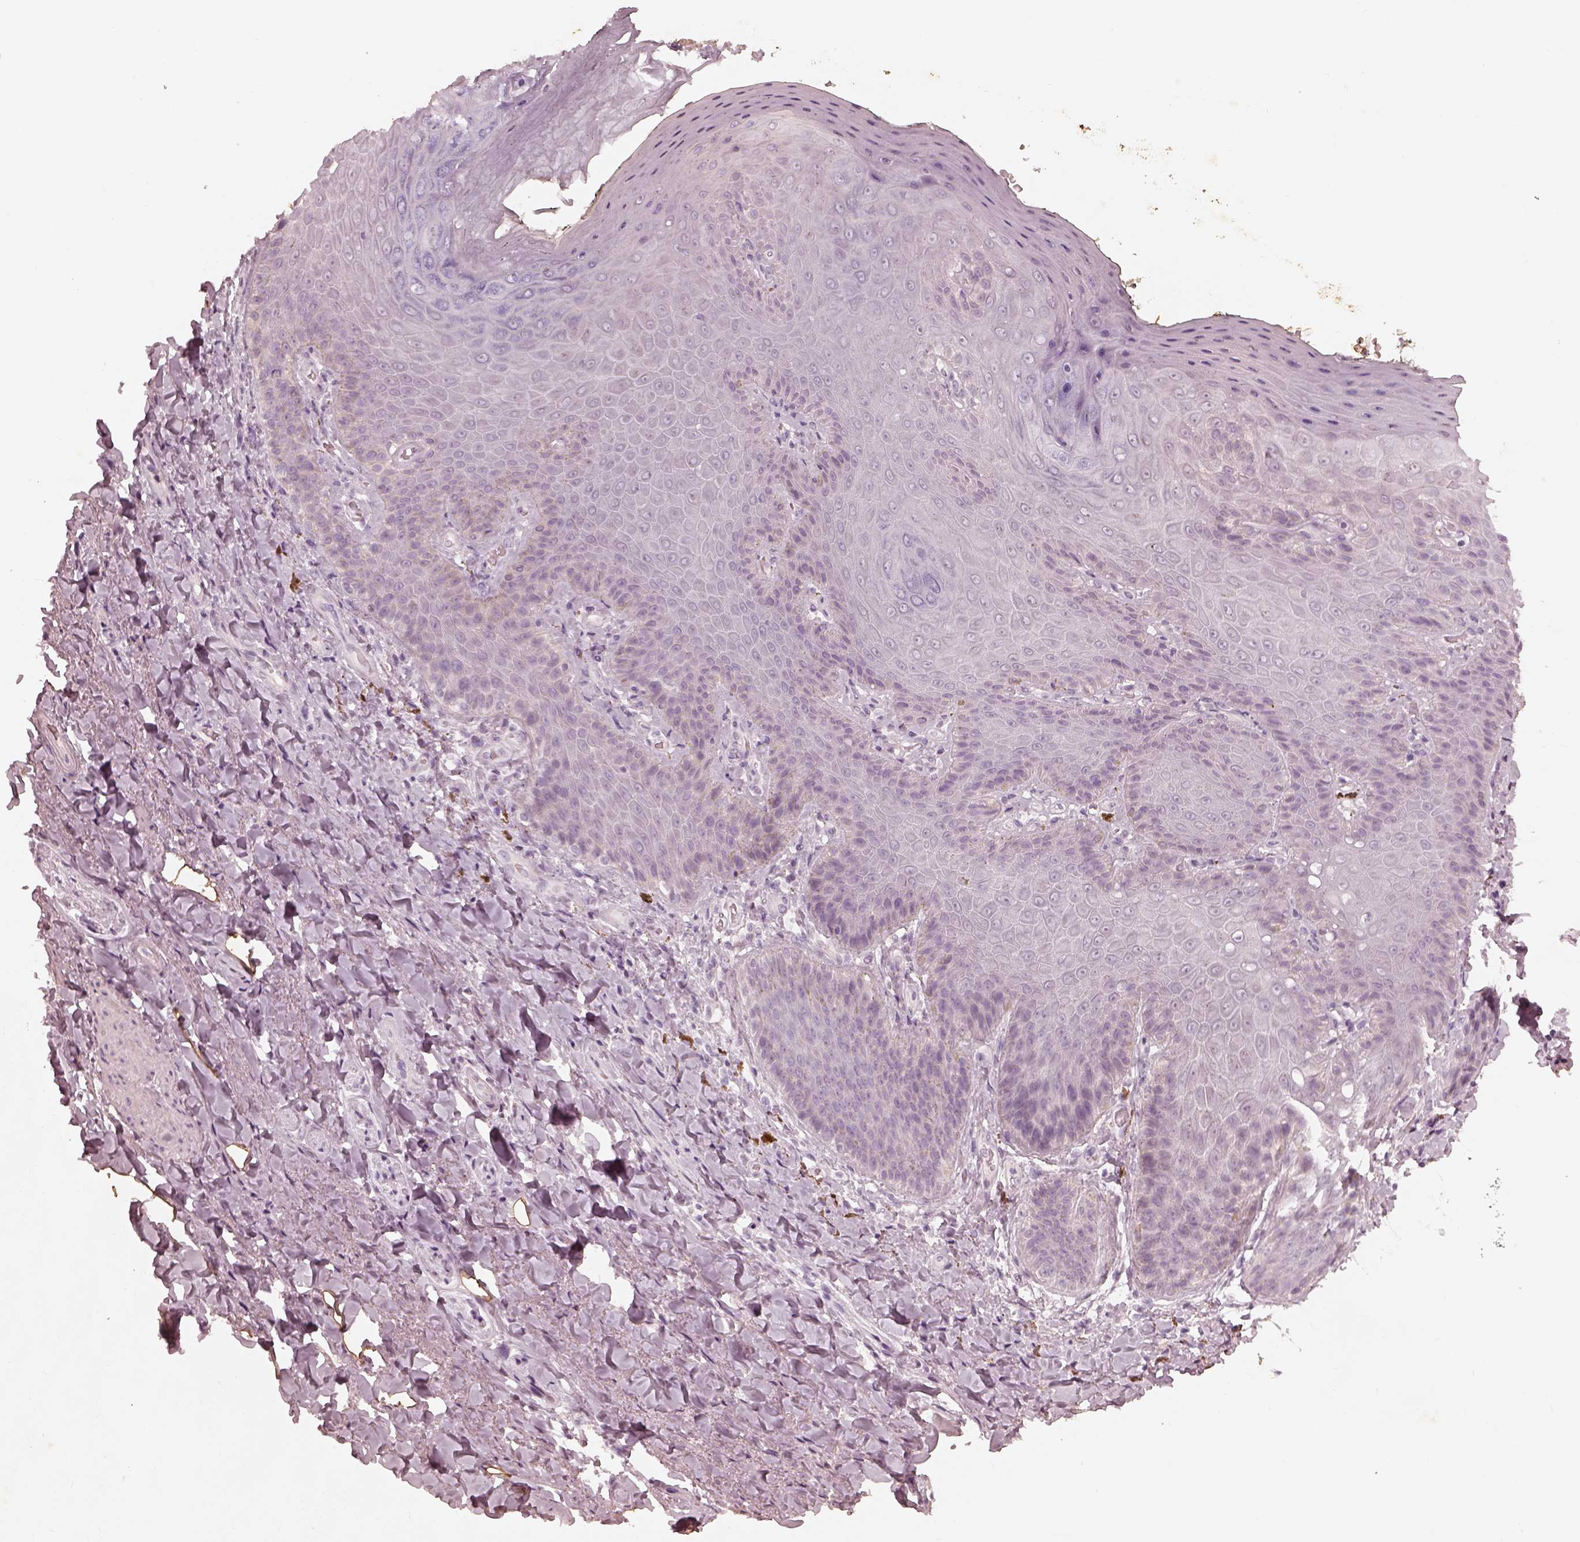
{"staining": {"intensity": "weak", "quantity": ">75%", "location": "cytoplasmic/membranous"}, "tissue": "adipose tissue", "cell_type": "Adipocytes", "image_type": "normal", "snomed": [{"axis": "morphology", "description": "Normal tissue, NOS"}, {"axis": "topography", "description": "Anal"}, {"axis": "topography", "description": "Peripheral nerve tissue"}], "caption": "Normal adipose tissue was stained to show a protein in brown. There is low levels of weak cytoplasmic/membranous staining in approximately >75% of adipocytes. (DAB (3,3'-diaminobenzidine) = brown stain, brightfield microscopy at high magnification).", "gene": "ADRB3", "patient": {"sex": "male", "age": 53}}